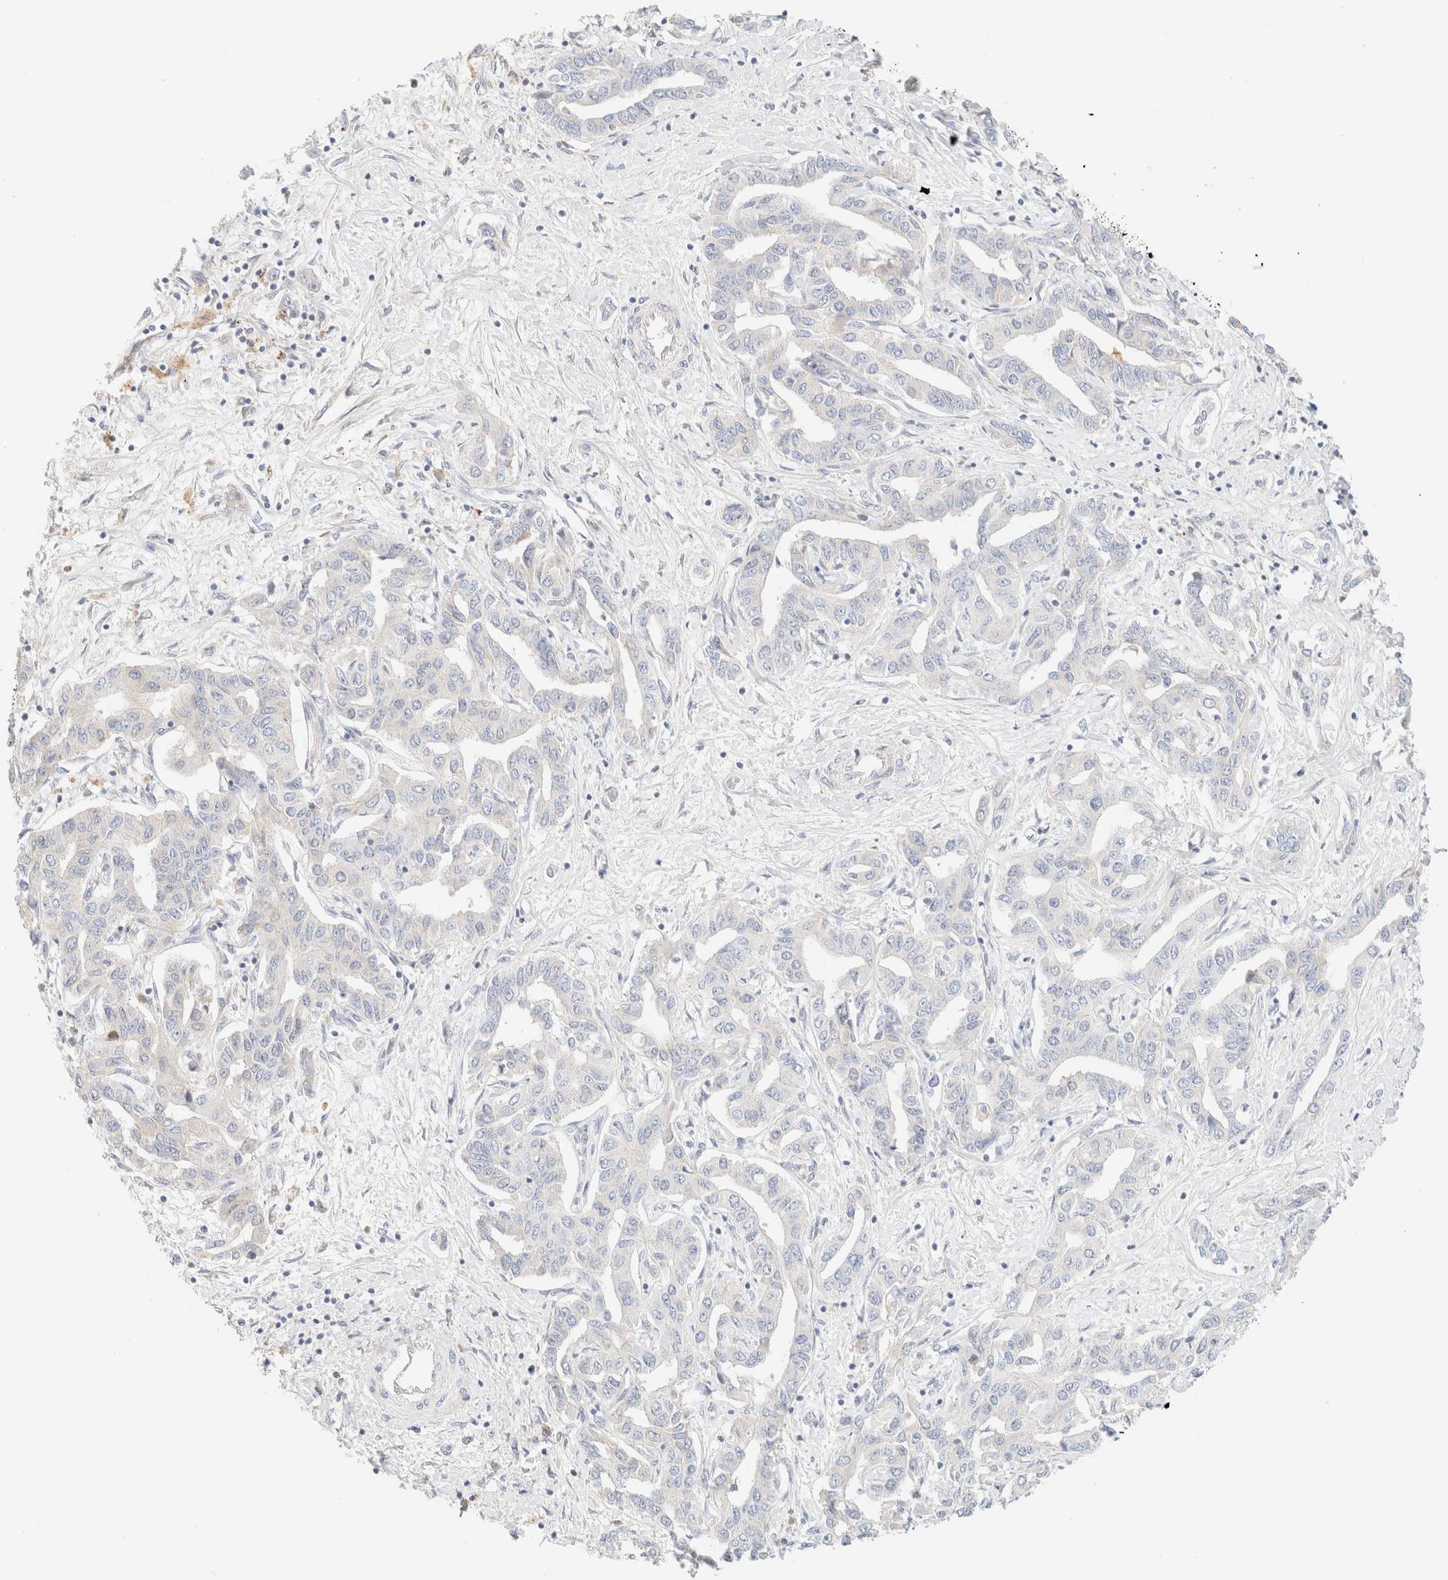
{"staining": {"intensity": "negative", "quantity": "none", "location": "none"}, "tissue": "liver cancer", "cell_type": "Tumor cells", "image_type": "cancer", "snomed": [{"axis": "morphology", "description": "Cholangiocarcinoma"}, {"axis": "topography", "description": "Liver"}], "caption": "High power microscopy image of an immunohistochemistry image of liver cancer (cholangiocarcinoma), revealing no significant expression in tumor cells. The staining is performed using DAB brown chromogen with nuclei counter-stained in using hematoxylin.", "gene": "SARM1", "patient": {"sex": "male", "age": 59}}